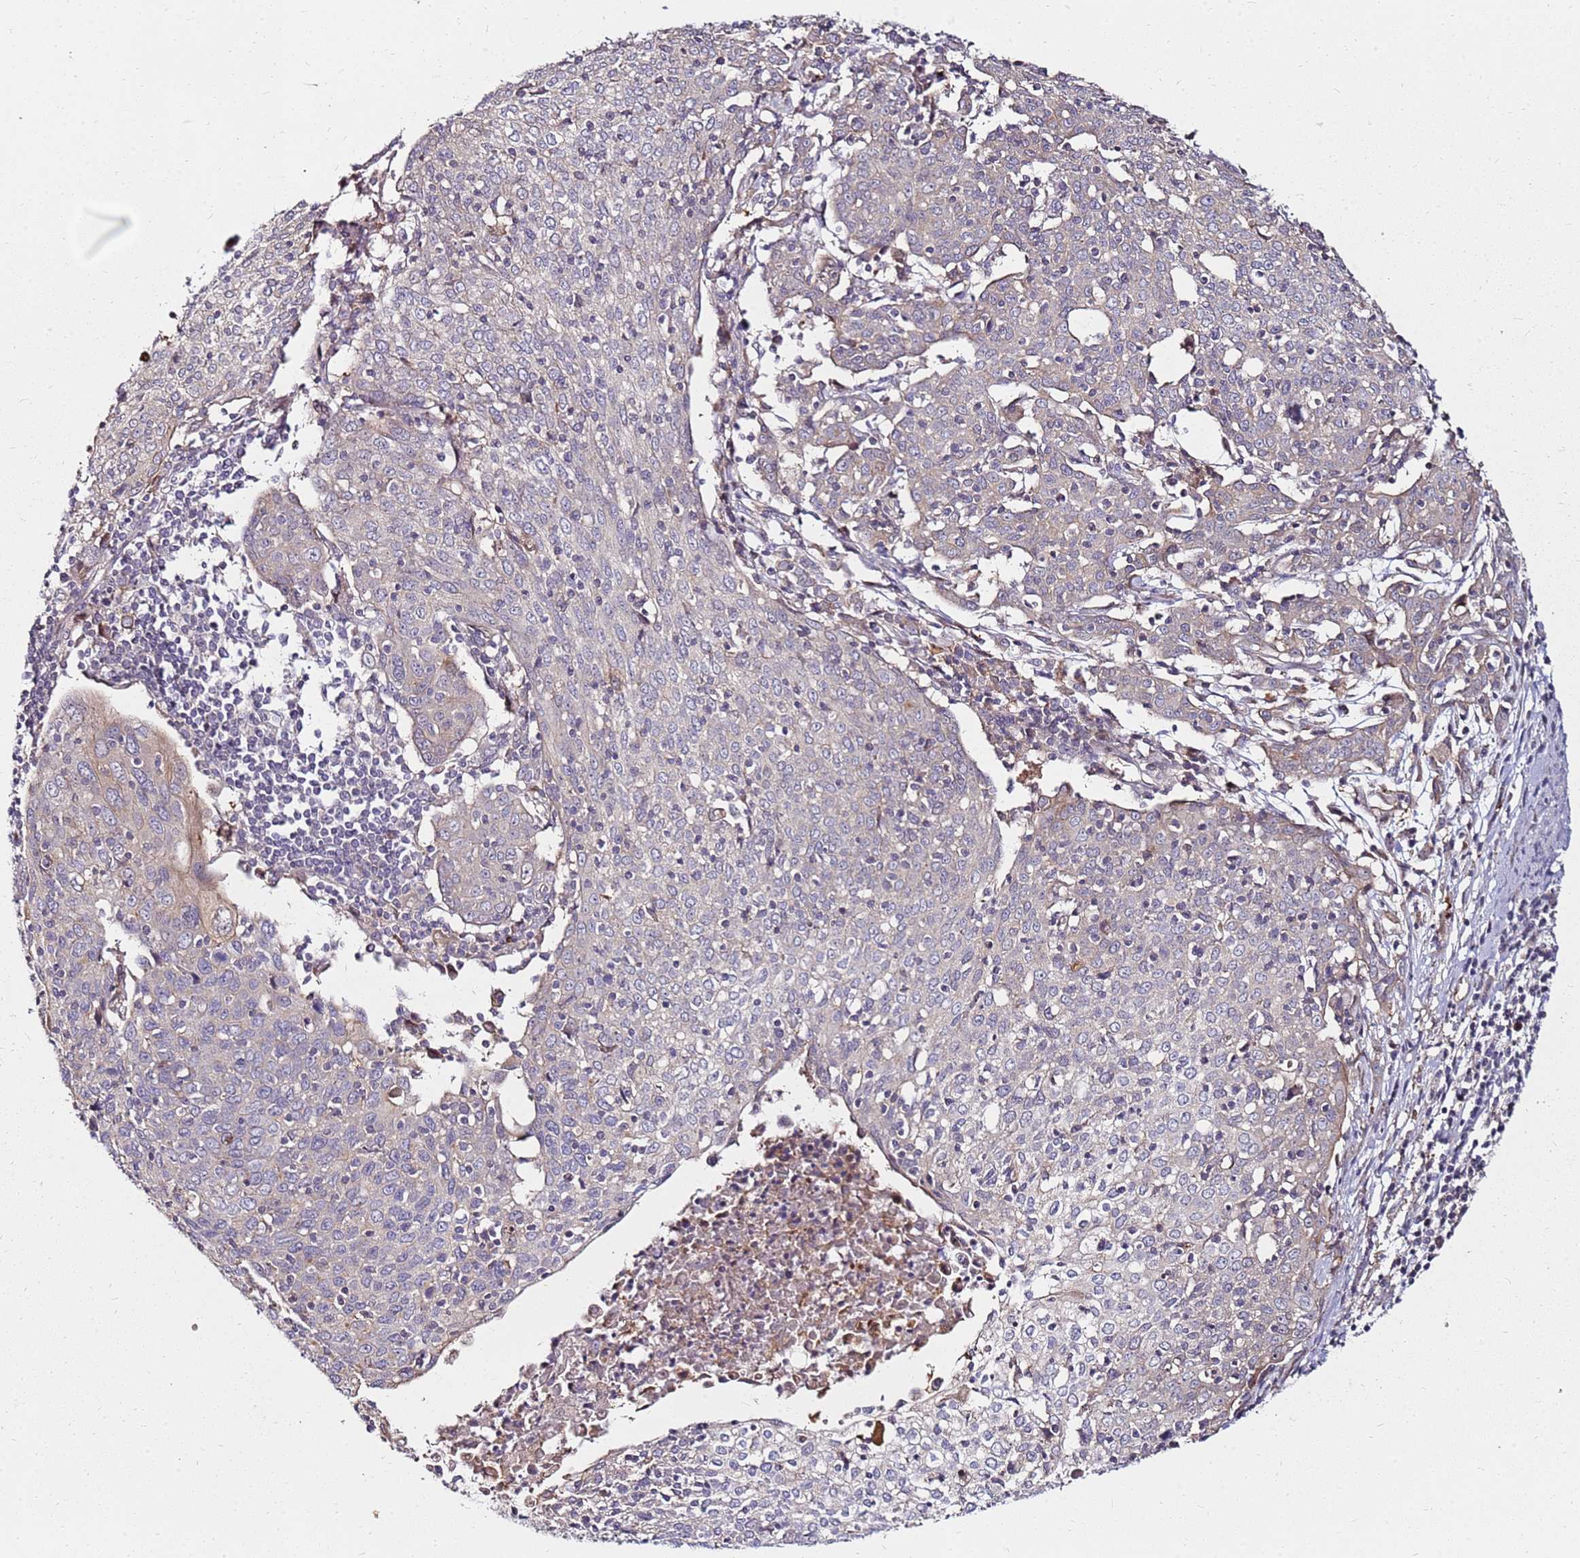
{"staining": {"intensity": "weak", "quantity": "<25%", "location": "cytoplasmic/membranous"}, "tissue": "cervical cancer", "cell_type": "Tumor cells", "image_type": "cancer", "snomed": [{"axis": "morphology", "description": "Squamous cell carcinoma, NOS"}, {"axis": "topography", "description": "Cervix"}], "caption": "DAB immunohistochemical staining of human cervical cancer shows no significant expression in tumor cells.", "gene": "RNF11", "patient": {"sex": "female", "age": 67}}